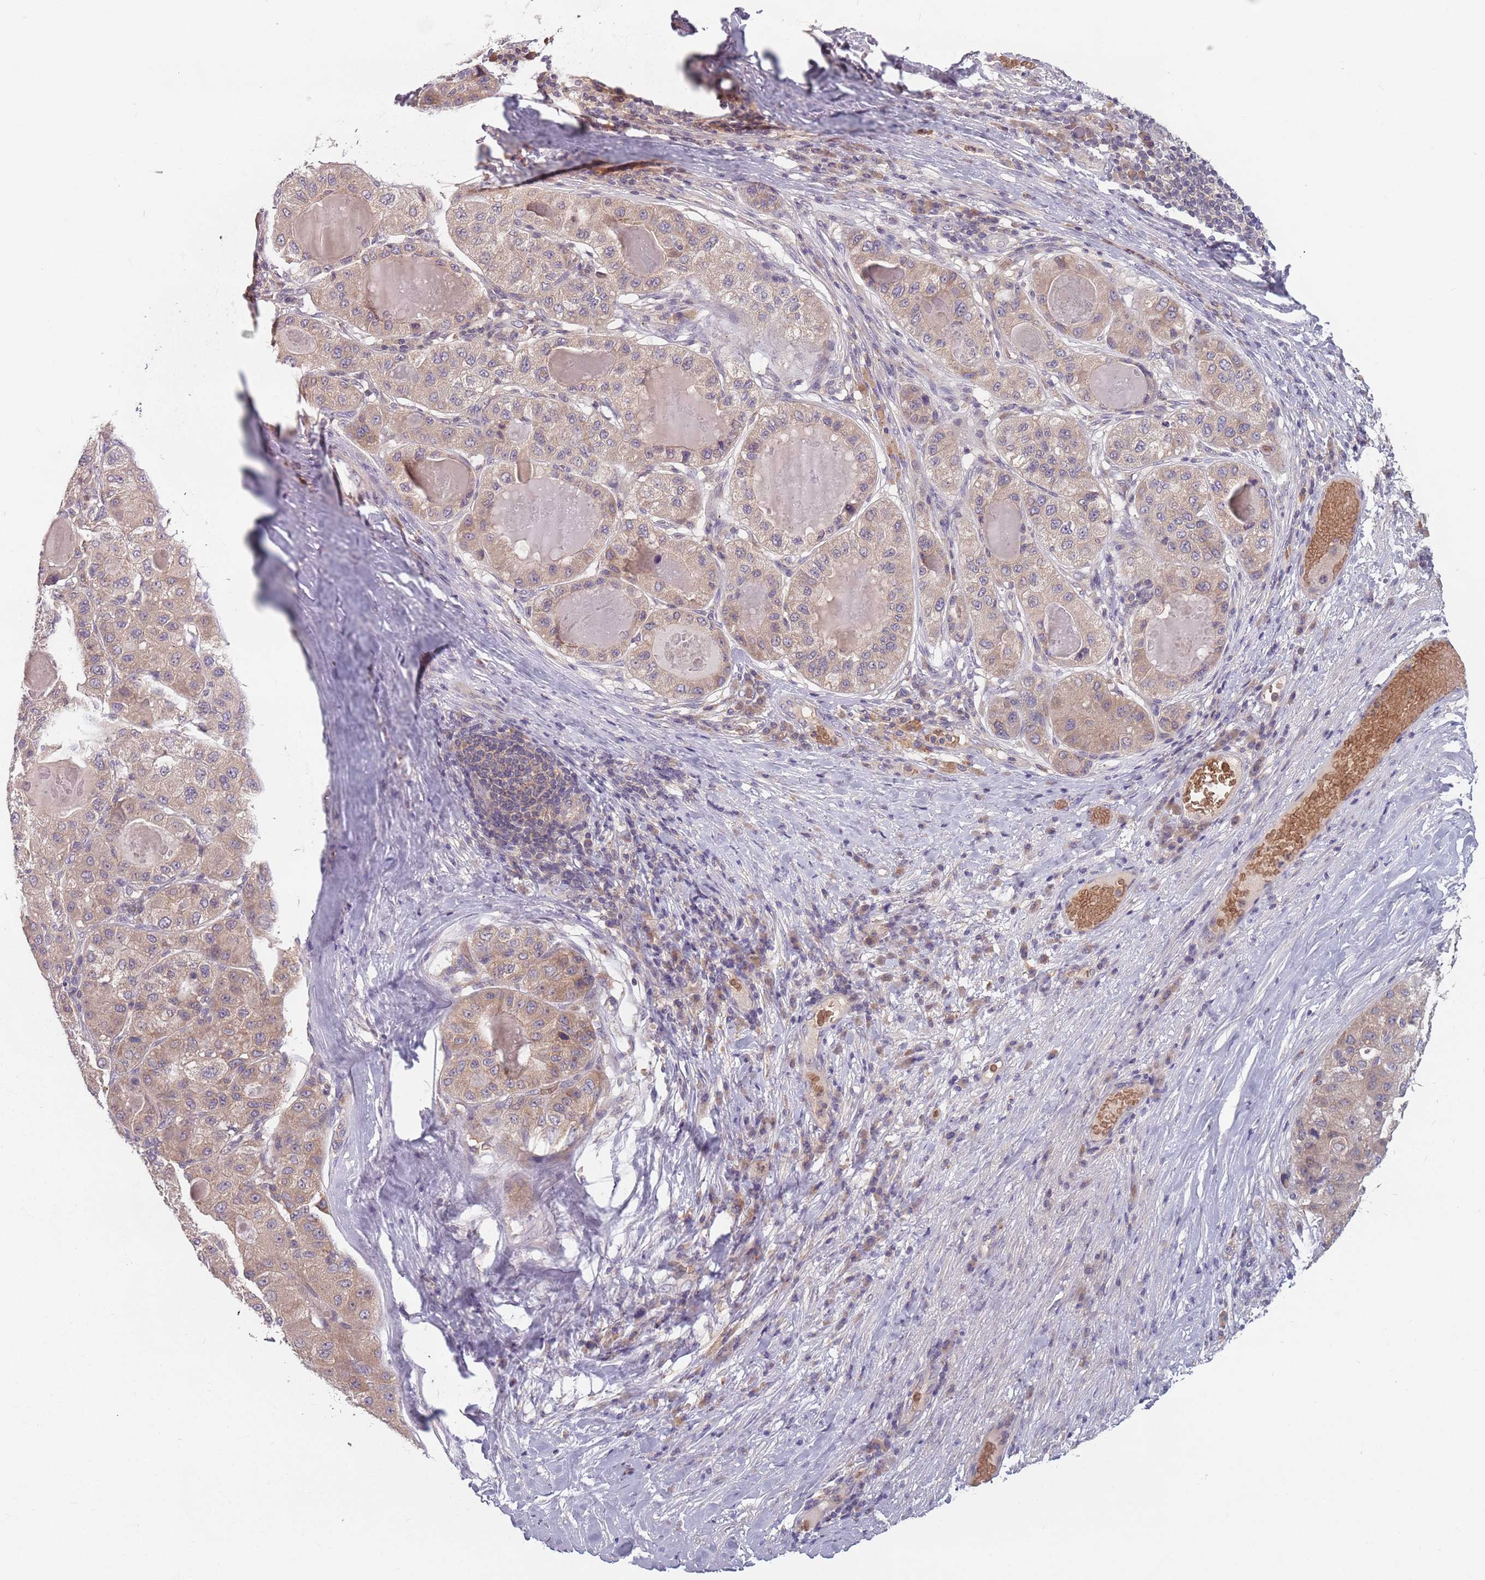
{"staining": {"intensity": "moderate", "quantity": ">75%", "location": "cytoplasmic/membranous"}, "tissue": "liver cancer", "cell_type": "Tumor cells", "image_type": "cancer", "snomed": [{"axis": "morphology", "description": "Carcinoma, Hepatocellular, NOS"}, {"axis": "topography", "description": "Liver"}], "caption": "Protein staining shows moderate cytoplasmic/membranous staining in approximately >75% of tumor cells in liver hepatocellular carcinoma.", "gene": "ASB13", "patient": {"sex": "male", "age": 80}}